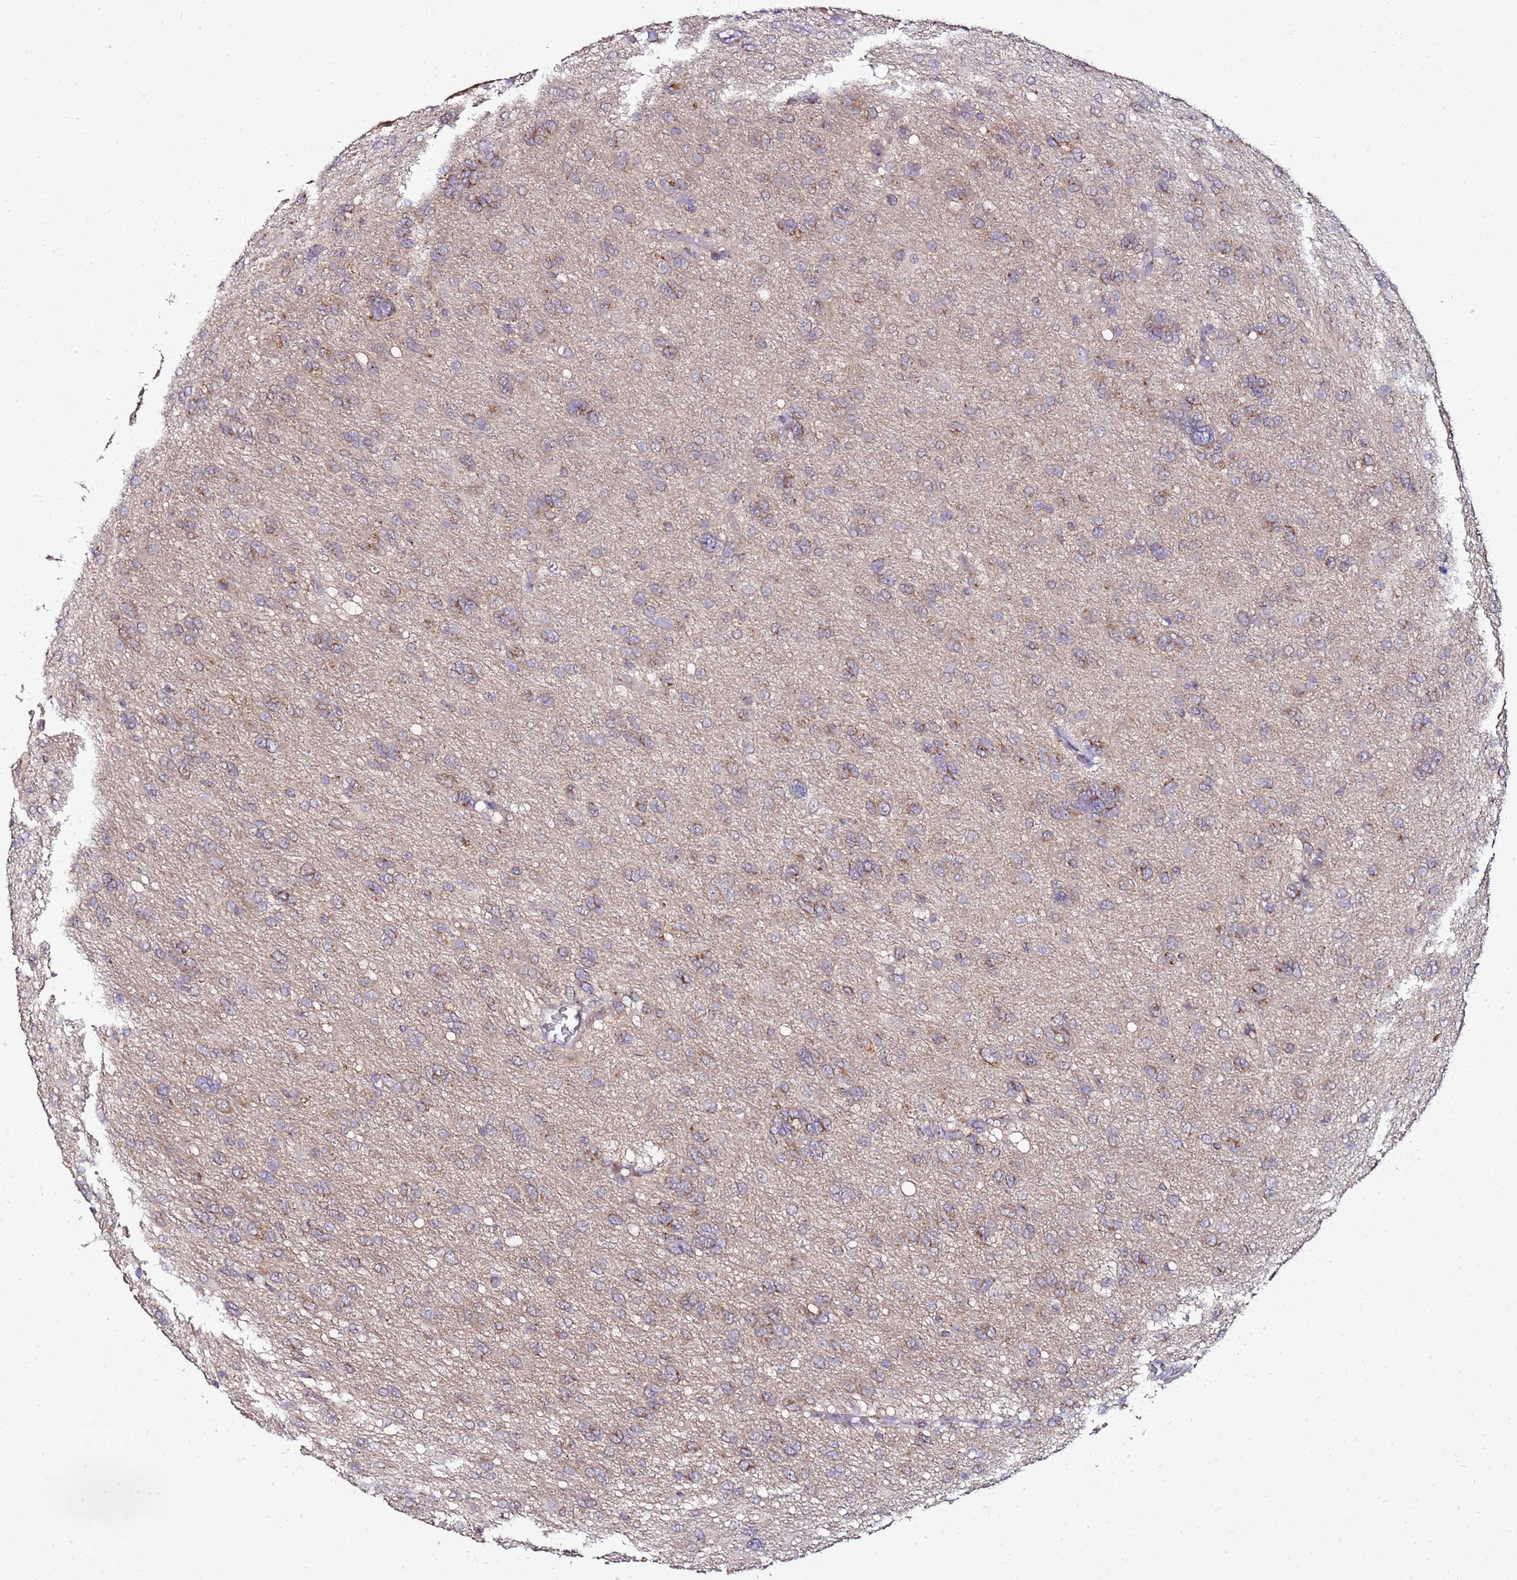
{"staining": {"intensity": "moderate", "quantity": "<25%", "location": "cytoplasmic/membranous"}, "tissue": "glioma", "cell_type": "Tumor cells", "image_type": "cancer", "snomed": [{"axis": "morphology", "description": "Glioma, malignant, High grade"}, {"axis": "topography", "description": "Brain"}], "caption": "The image displays staining of malignant high-grade glioma, revealing moderate cytoplasmic/membranous protein expression (brown color) within tumor cells.", "gene": "MRPL49", "patient": {"sex": "female", "age": 59}}